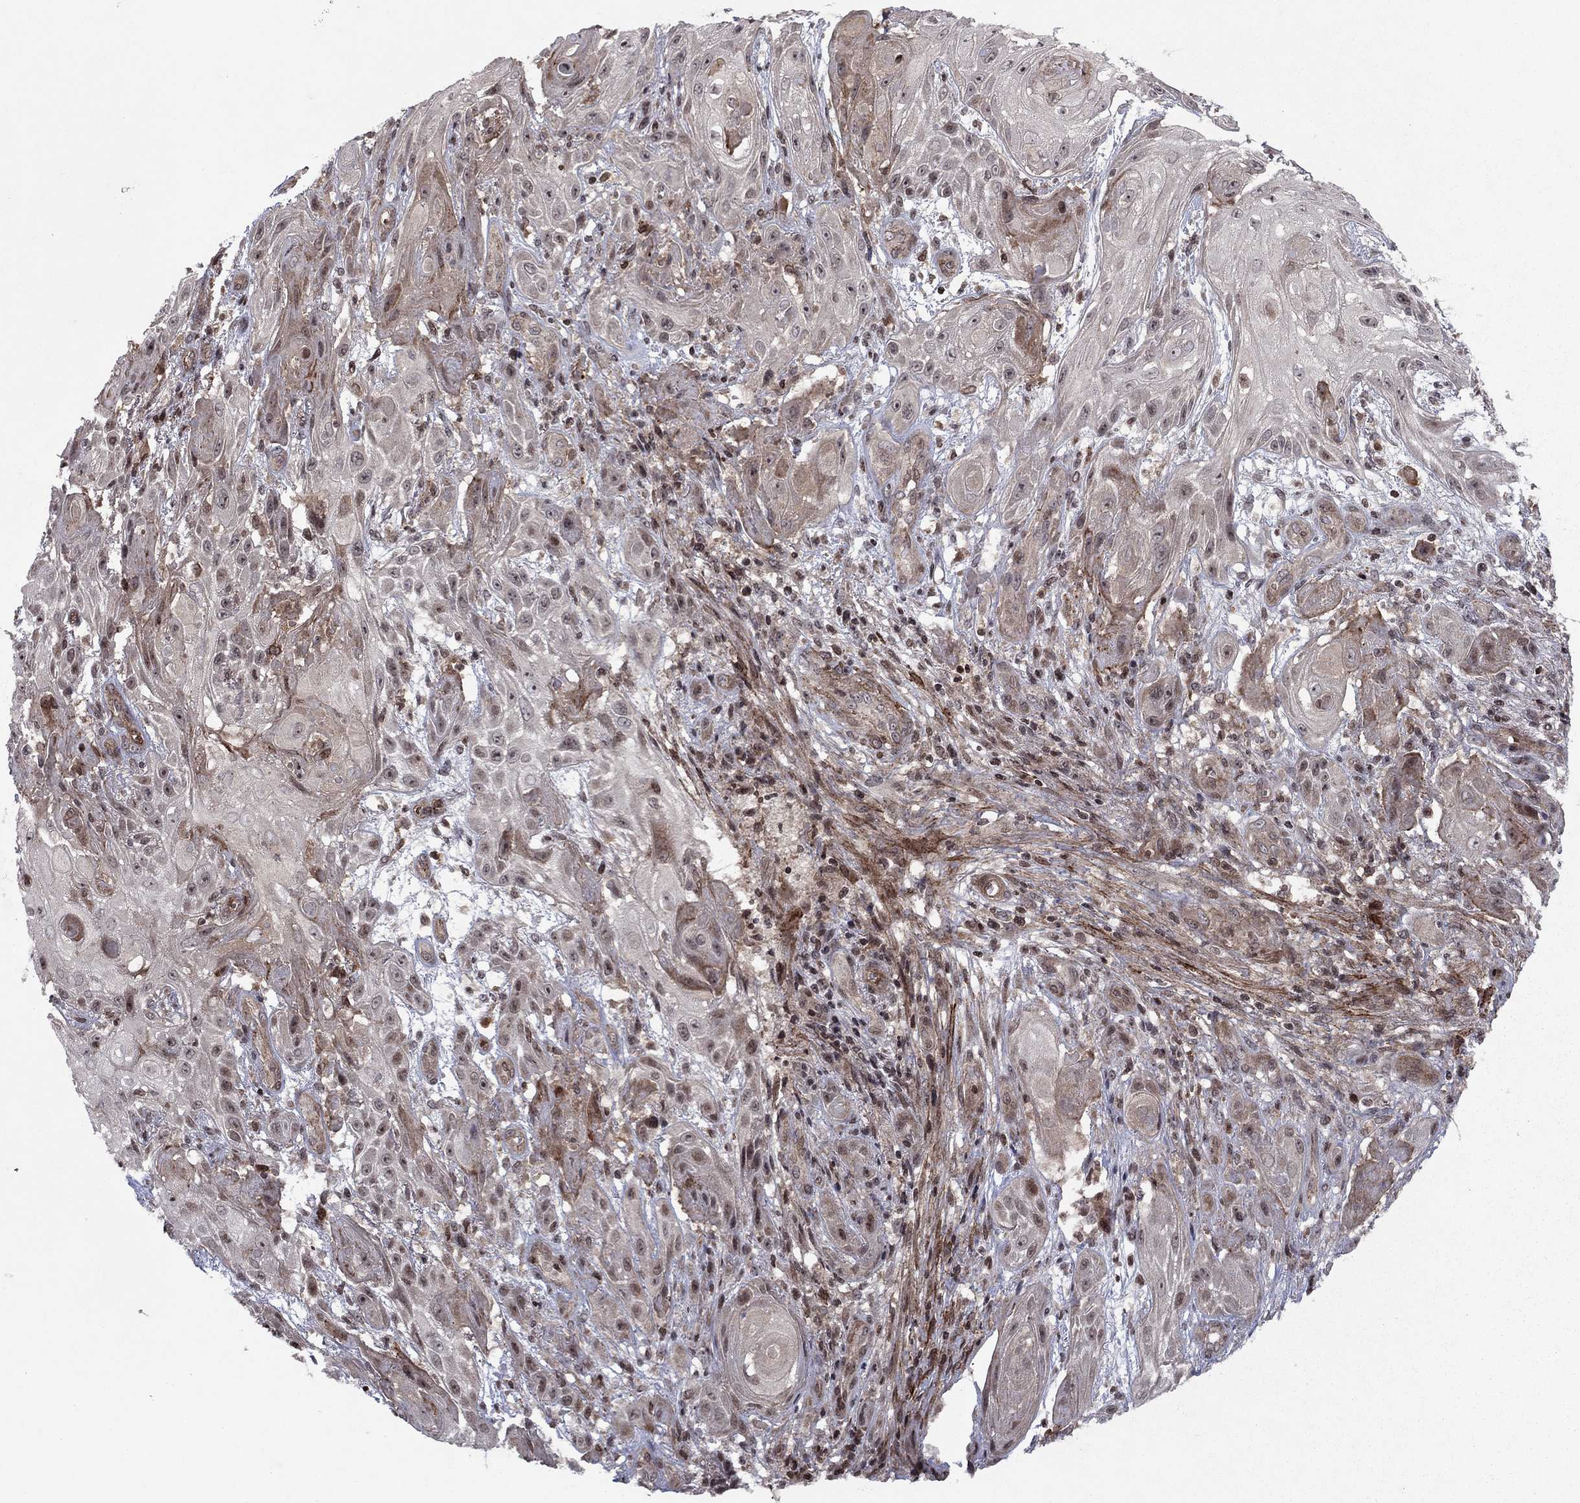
{"staining": {"intensity": "weak", "quantity": "25%-75%", "location": "cytoplasmic/membranous"}, "tissue": "skin cancer", "cell_type": "Tumor cells", "image_type": "cancer", "snomed": [{"axis": "morphology", "description": "Squamous cell carcinoma, NOS"}, {"axis": "topography", "description": "Skin"}], "caption": "Skin cancer (squamous cell carcinoma) was stained to show a protein in brown. There is low levels of weak cytoplasmic/membranous staining in about 25%-75% of tumor cells. Immunohistochemistry (ihc) stains the protein in brown and the nuclei are stained blue.", "gene": "SORBS1", "patient": {"sex": "male", "age": 62}}